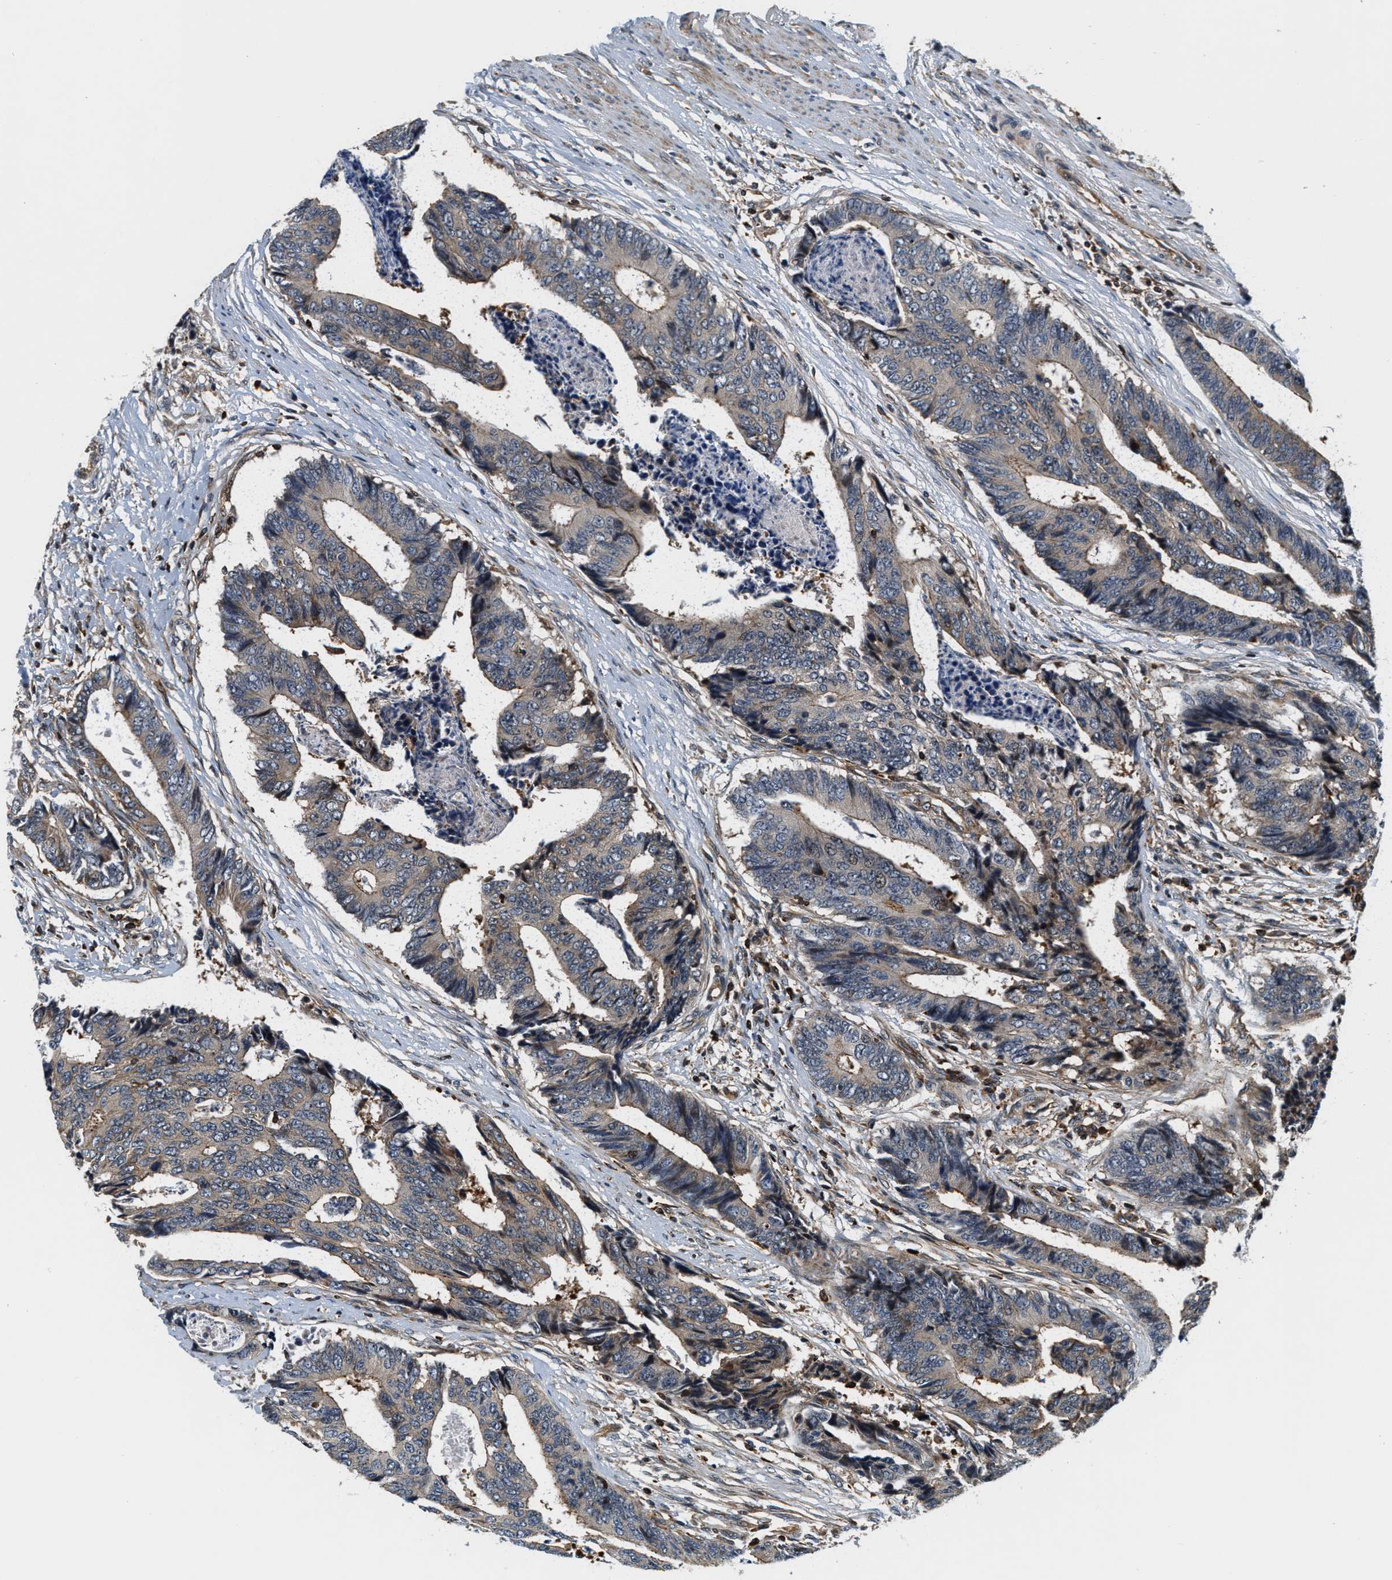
{"staining": {"intensity": "weak", "quantity": "25%-75%", "location": "cytoplasmic/membranous"}, "tissue": "colorectal cancer", "cell_type": "Tumor cells", "image_type": "cancer", "snomed": [{"axis": "morphology", "description": "Adenocarcinoma, NOS"}, {"axis": "topography", "description": "Rectum"}], "caption": "Immunohistochemical staining of adenocarcinoma (colorectal) displays low levels of weak cytoplasmic/membranous expression in about 25%-75% of tumor cells.", "gene": "SAMD9", "patient": {"sex": "male", "age": 84}}